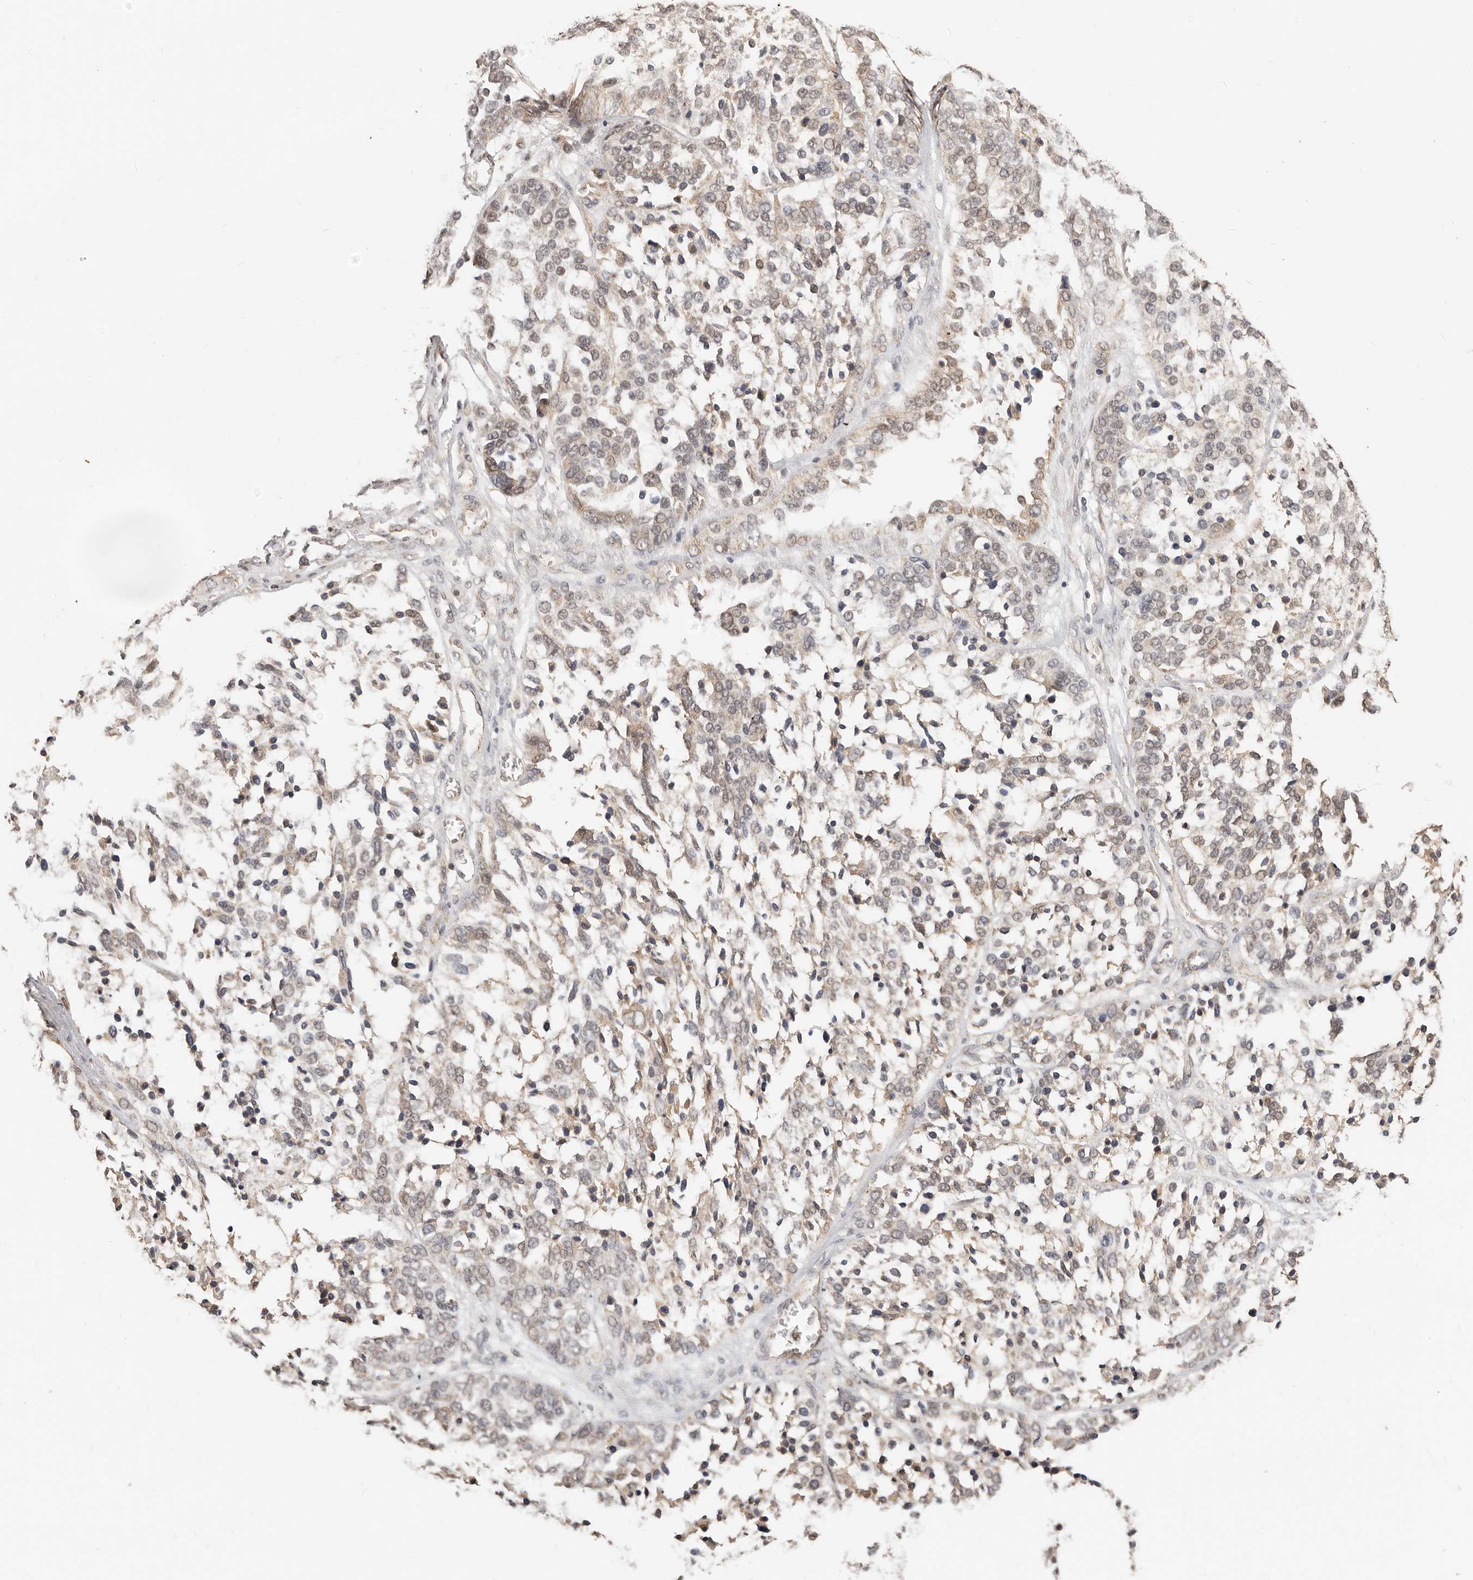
{"staining": {"intensity": "weak", "quantity": "25%-75%", "location": "cytoplasmic/membranous"}, "tissue": "ovarian cancer", "cell_type": "Tumor cells", "image_type": "cancer", "snomed": [{"axis": "morphology", "description": "Cystadenocarcinoma, serous, NOS"}, {"axis": "topography", "description": "Ovary"}], "caption": "A photomicrograph of serous cystadenocarcinoma (ovarian) stained for a protein shows weak cytoplasmic/membranous brown staining in tumor cells. The protein of interest is stained brown, and the nuclei are stained in blue (DAB IHC with brightfield microscopy, high magnification).", "gene": "AFDN", "patient": {"sex": "female", "age": 44}}